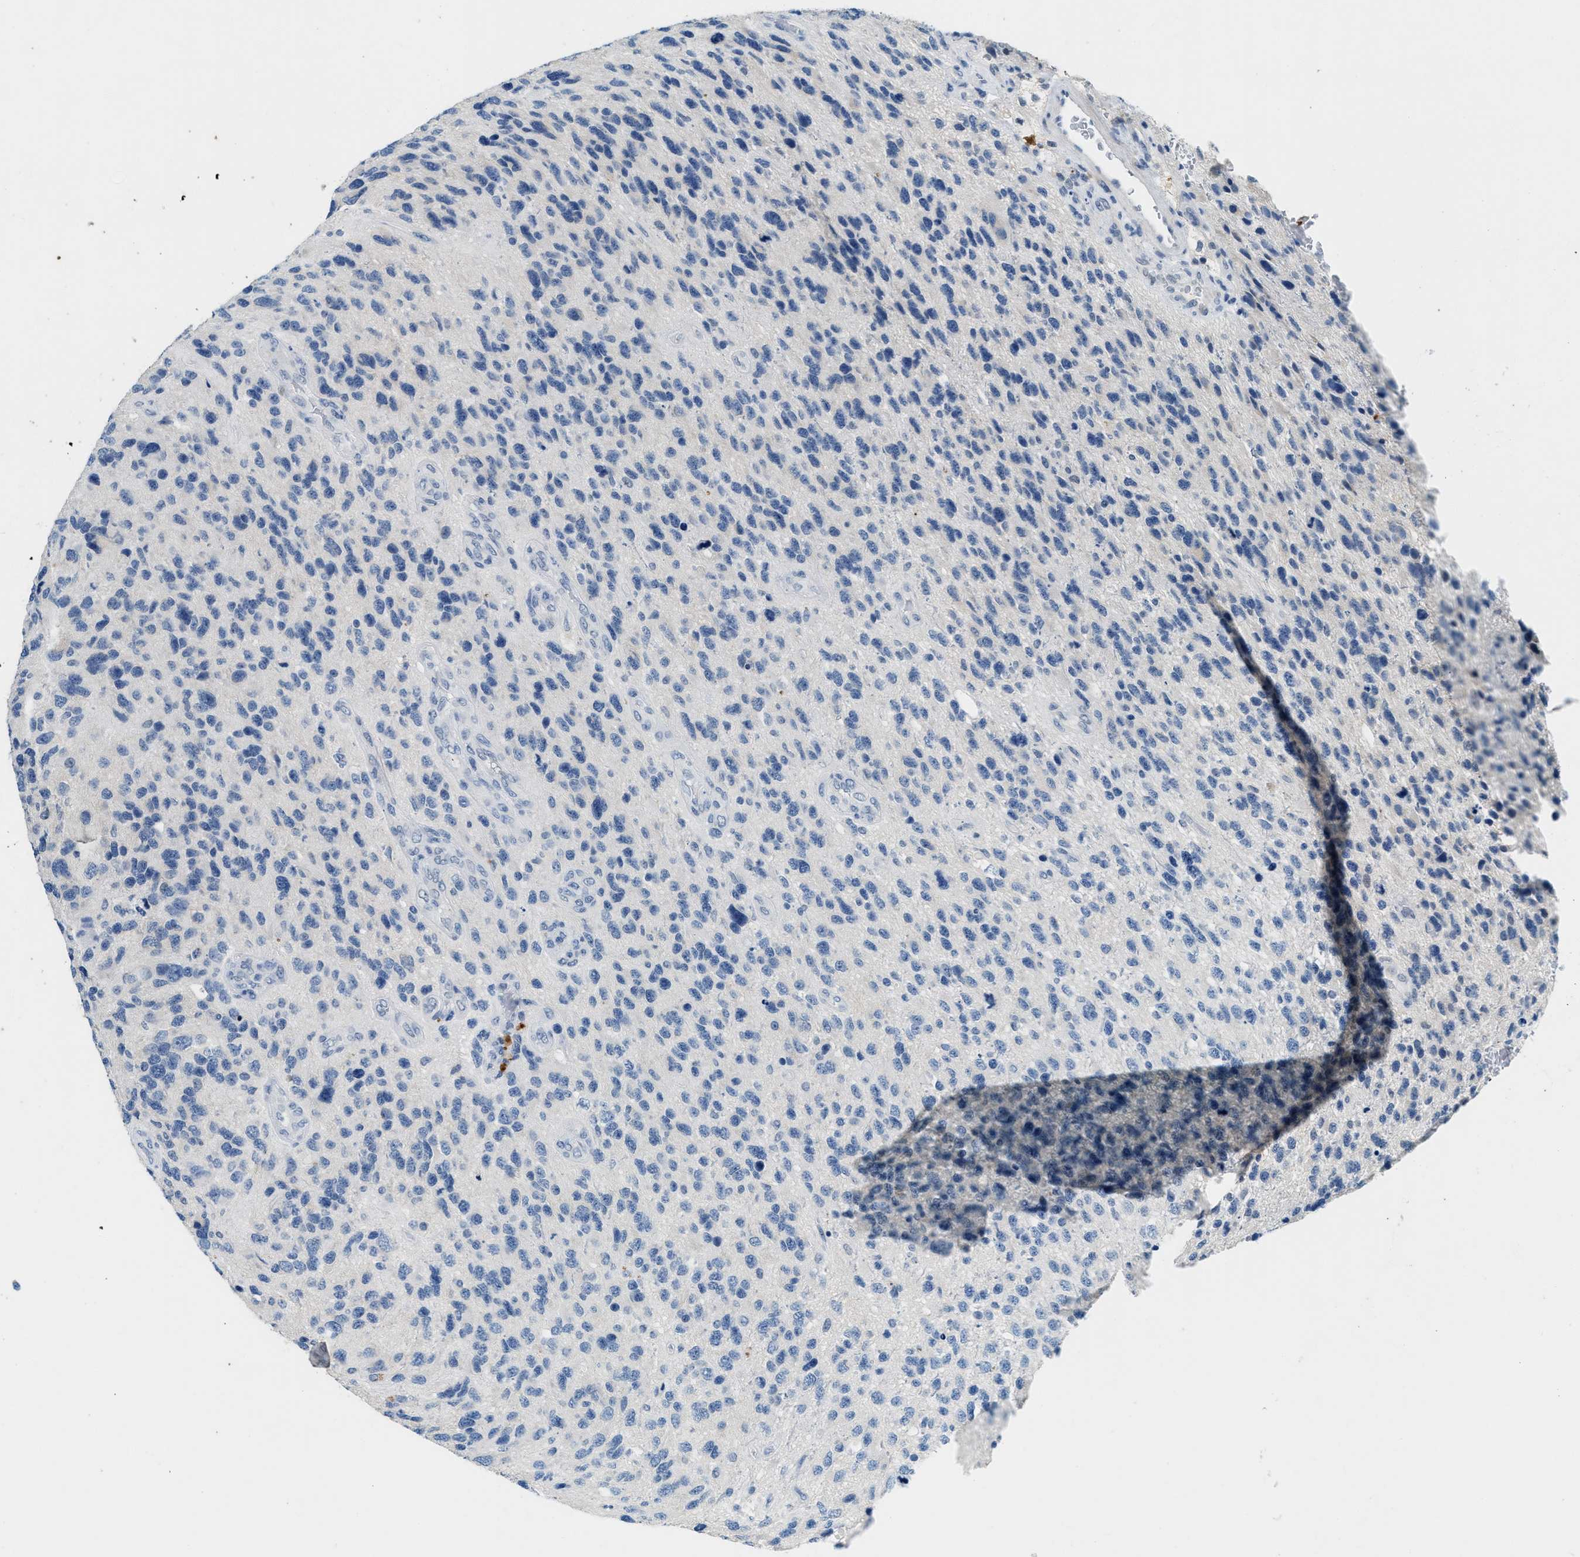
{"staining": {"intensity": "negative", "quantity": "none", "location": "none"}, "tissue": "glioma", "cell_type": "Tumor cells", "image_type": "cancer", "snomed": [{"axis": "morphology", "description": "Glioma, malignant, High grade"}, {"axis": "topography", "description": "Brain"}], "caption": "Immunohistochemistry (IHC) micrograph of human malignant glioma (high-grade) stained for a protein (brown), which demonstrates no staining in tumor cells. The staining is performed using DAB (3,3'-diaminobenzidine) brown chromogen with nuclei counter-stained in using hematoxylin.", "gene": "CFAP20", "patient": {"sex": "female", "age": 58}}